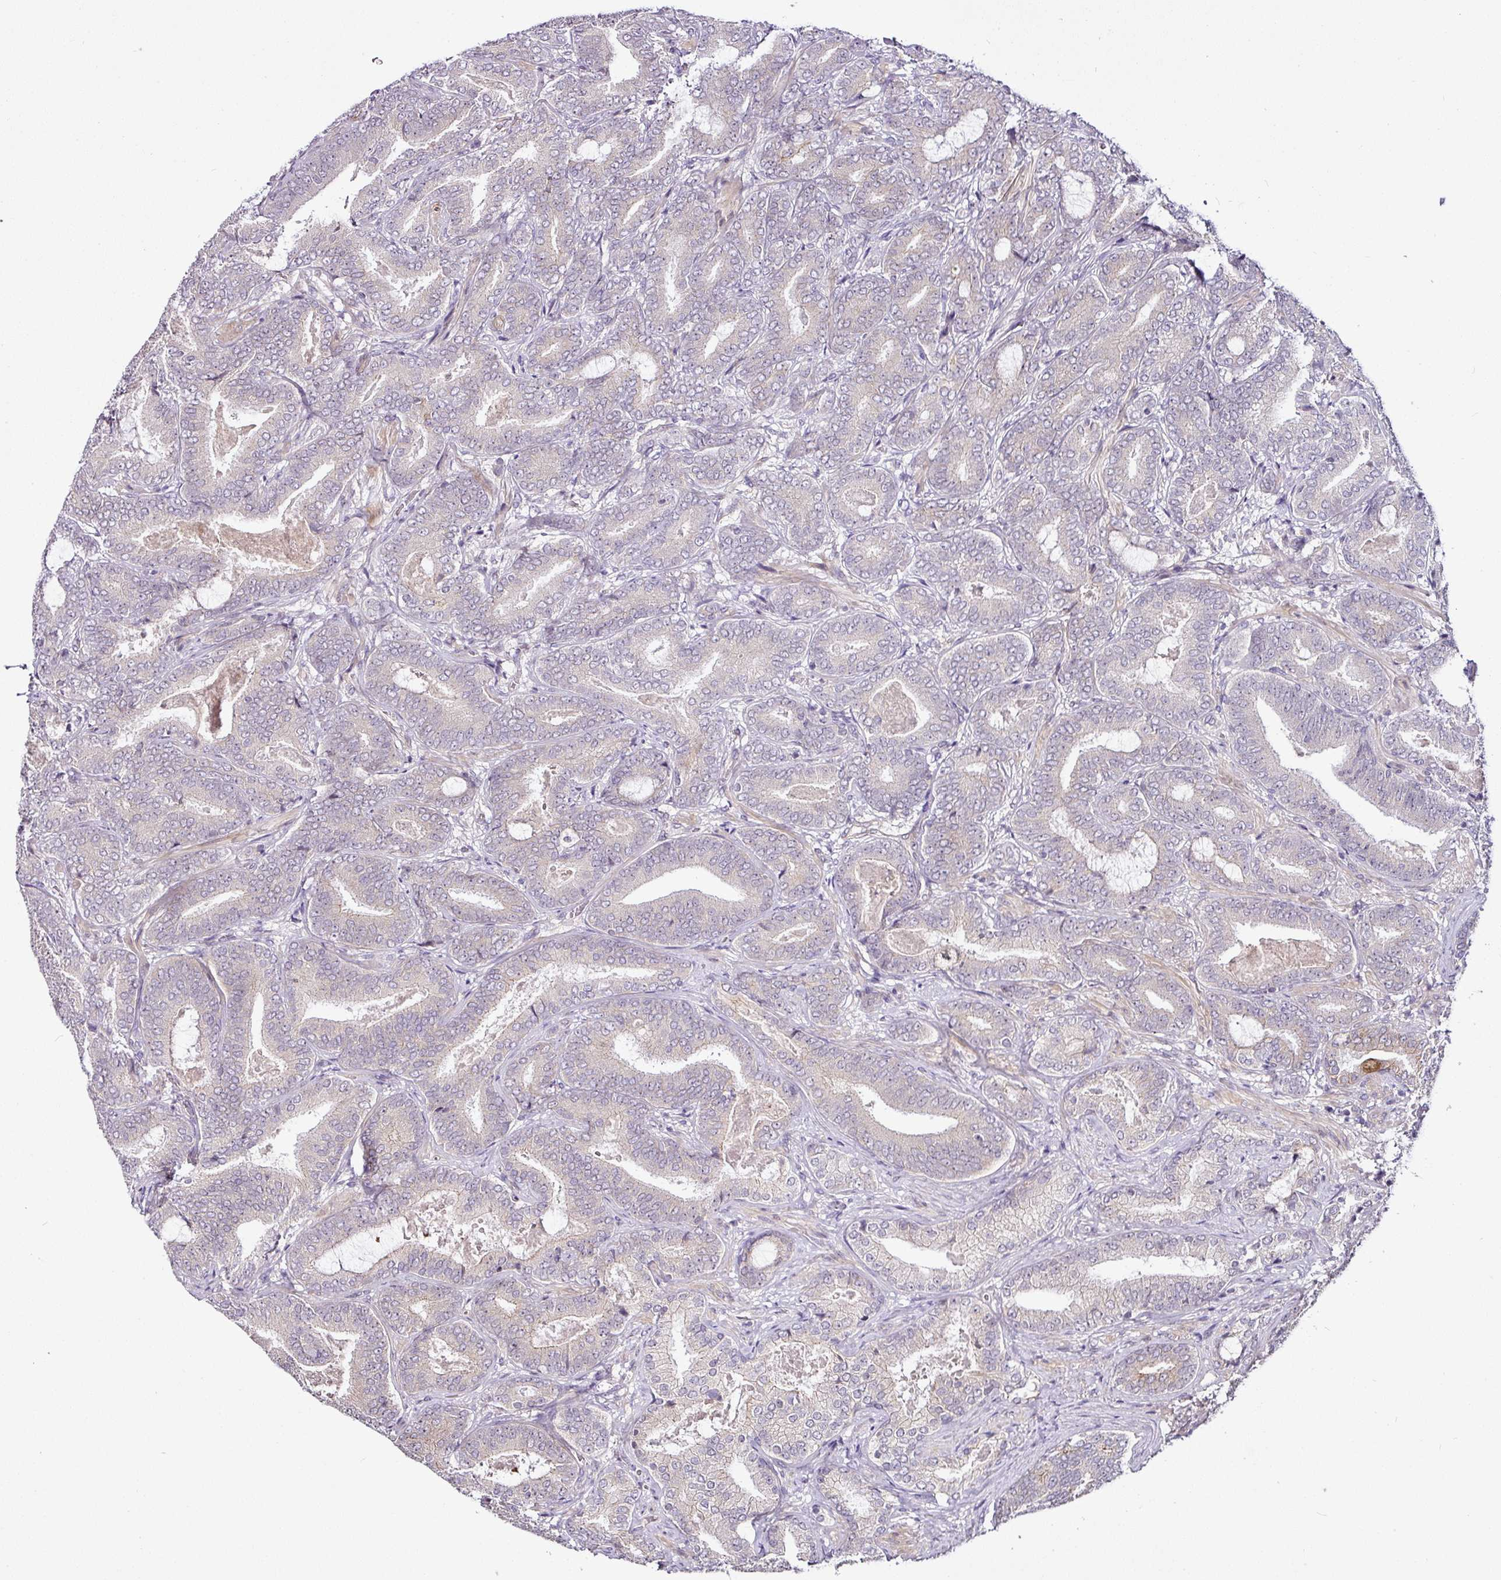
{"staining": {"intensity": "weak", "quantity": "<25%", "location": "cytoplasmic/membranous"}, "tissue": "prostate cancer", "cell_type": "Tumor cells", "image_type": "cancer", "snomed": [{"axis": "morphology", "description": "Adenocarcinoma, Low grade"}, {"axis": "topography", "description": "Prostate and seminal vesicle, NOS"}], "caption": "Tumor cells are negative for brown protein staining in prostate adenocarcinoma (low-grade).", "gene": "DCAF13", "patient": {"sex": "male", "age": 61}}